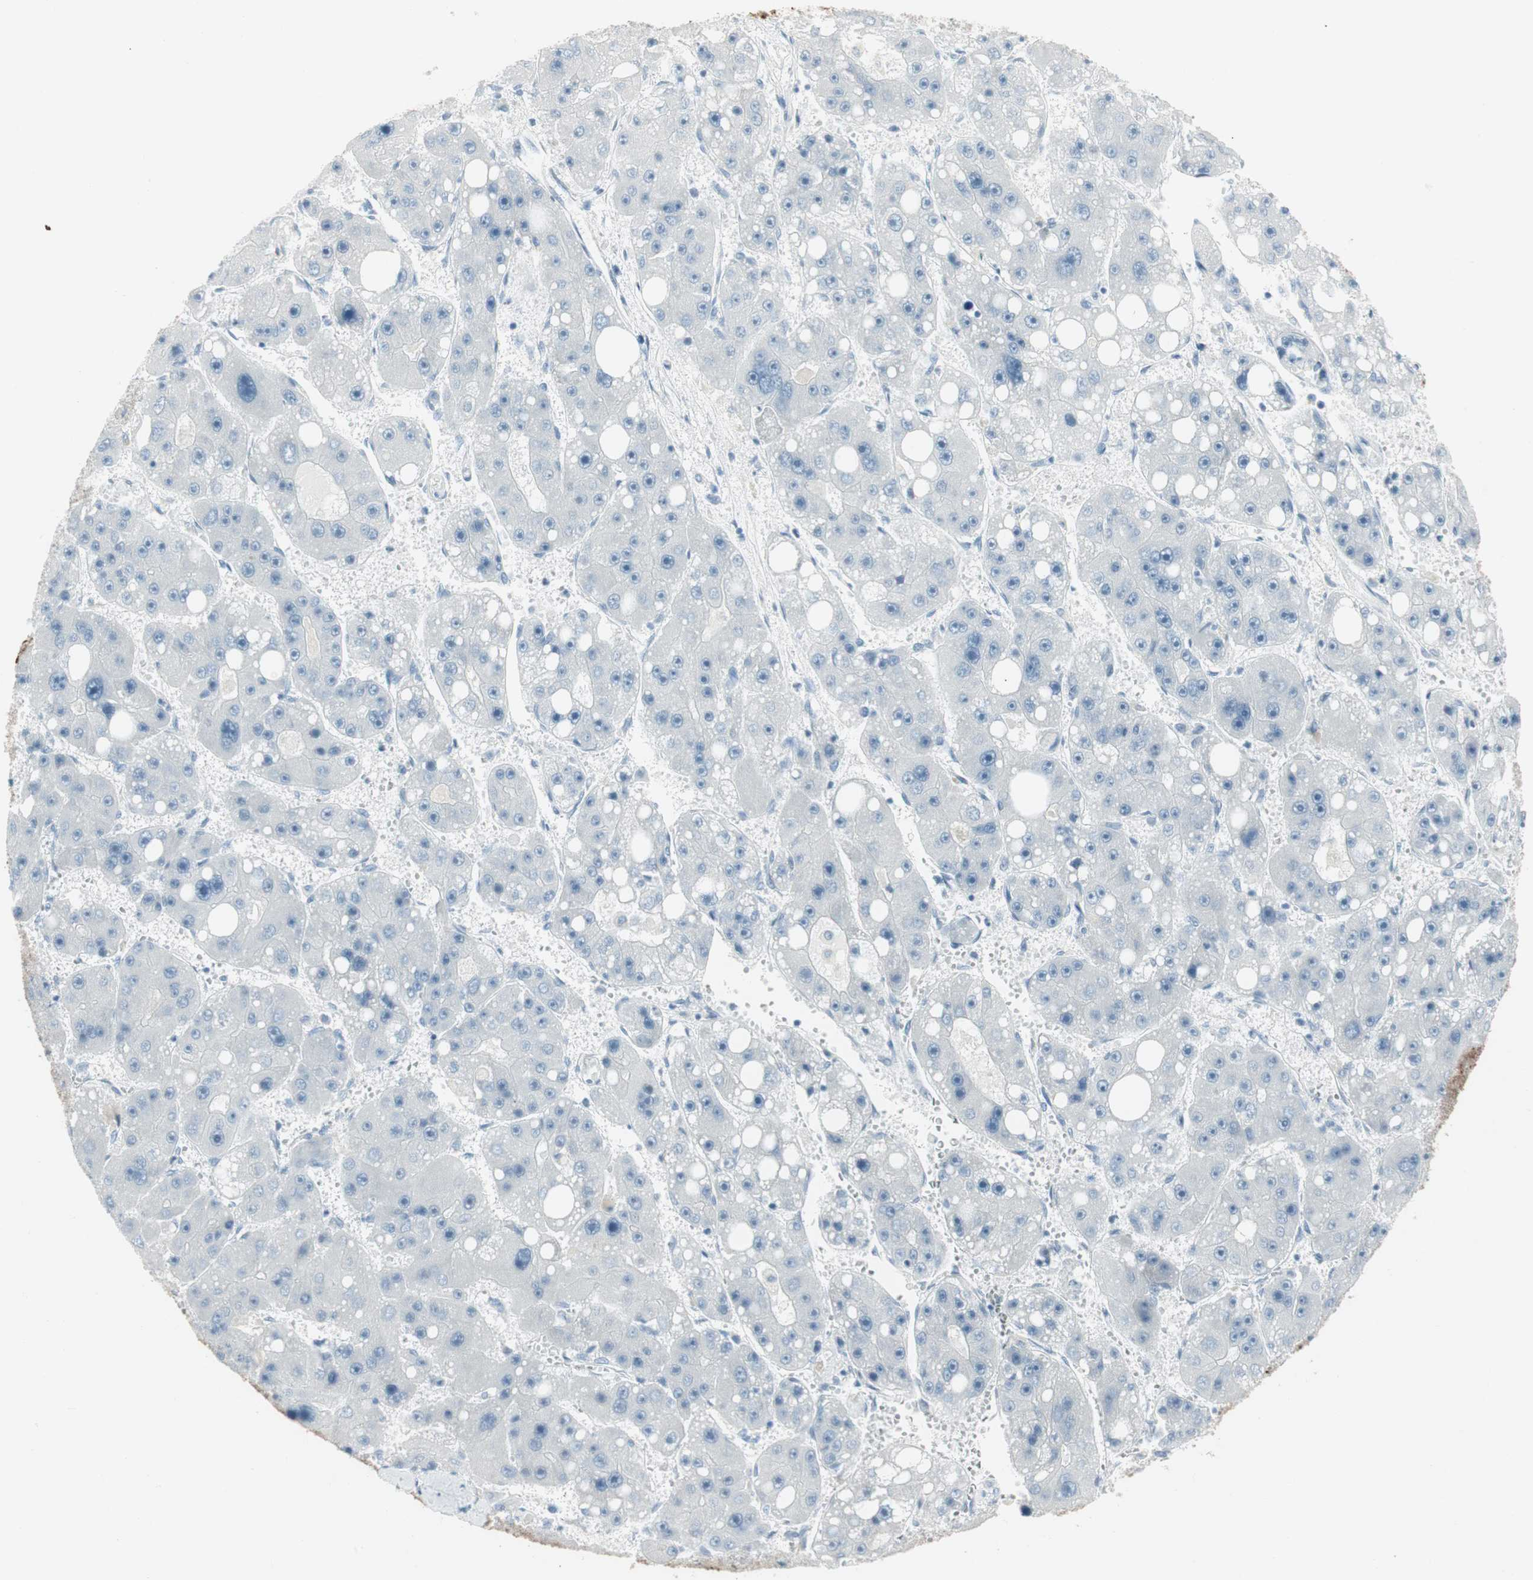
{"staining": {"intensity": "negative", "quantity": "none", "location": "none"}, "tissue": "liver cancer", "cell_type": "Tumor cells", "image_type": "cancer", "snomed": [{"axis": "morphology", "description": "Carcinoma, Hepatocellular, NOS"}, {"axis": "topography", "description": "Liver"}], "caption": "This is an immunohistochemistry (IHC) micrograph of human hepatocellular carcinoma (liver). There is no expression in tumor cells.", "gene": "AGR2", "patient": {"sex": "female", "age": 61}}